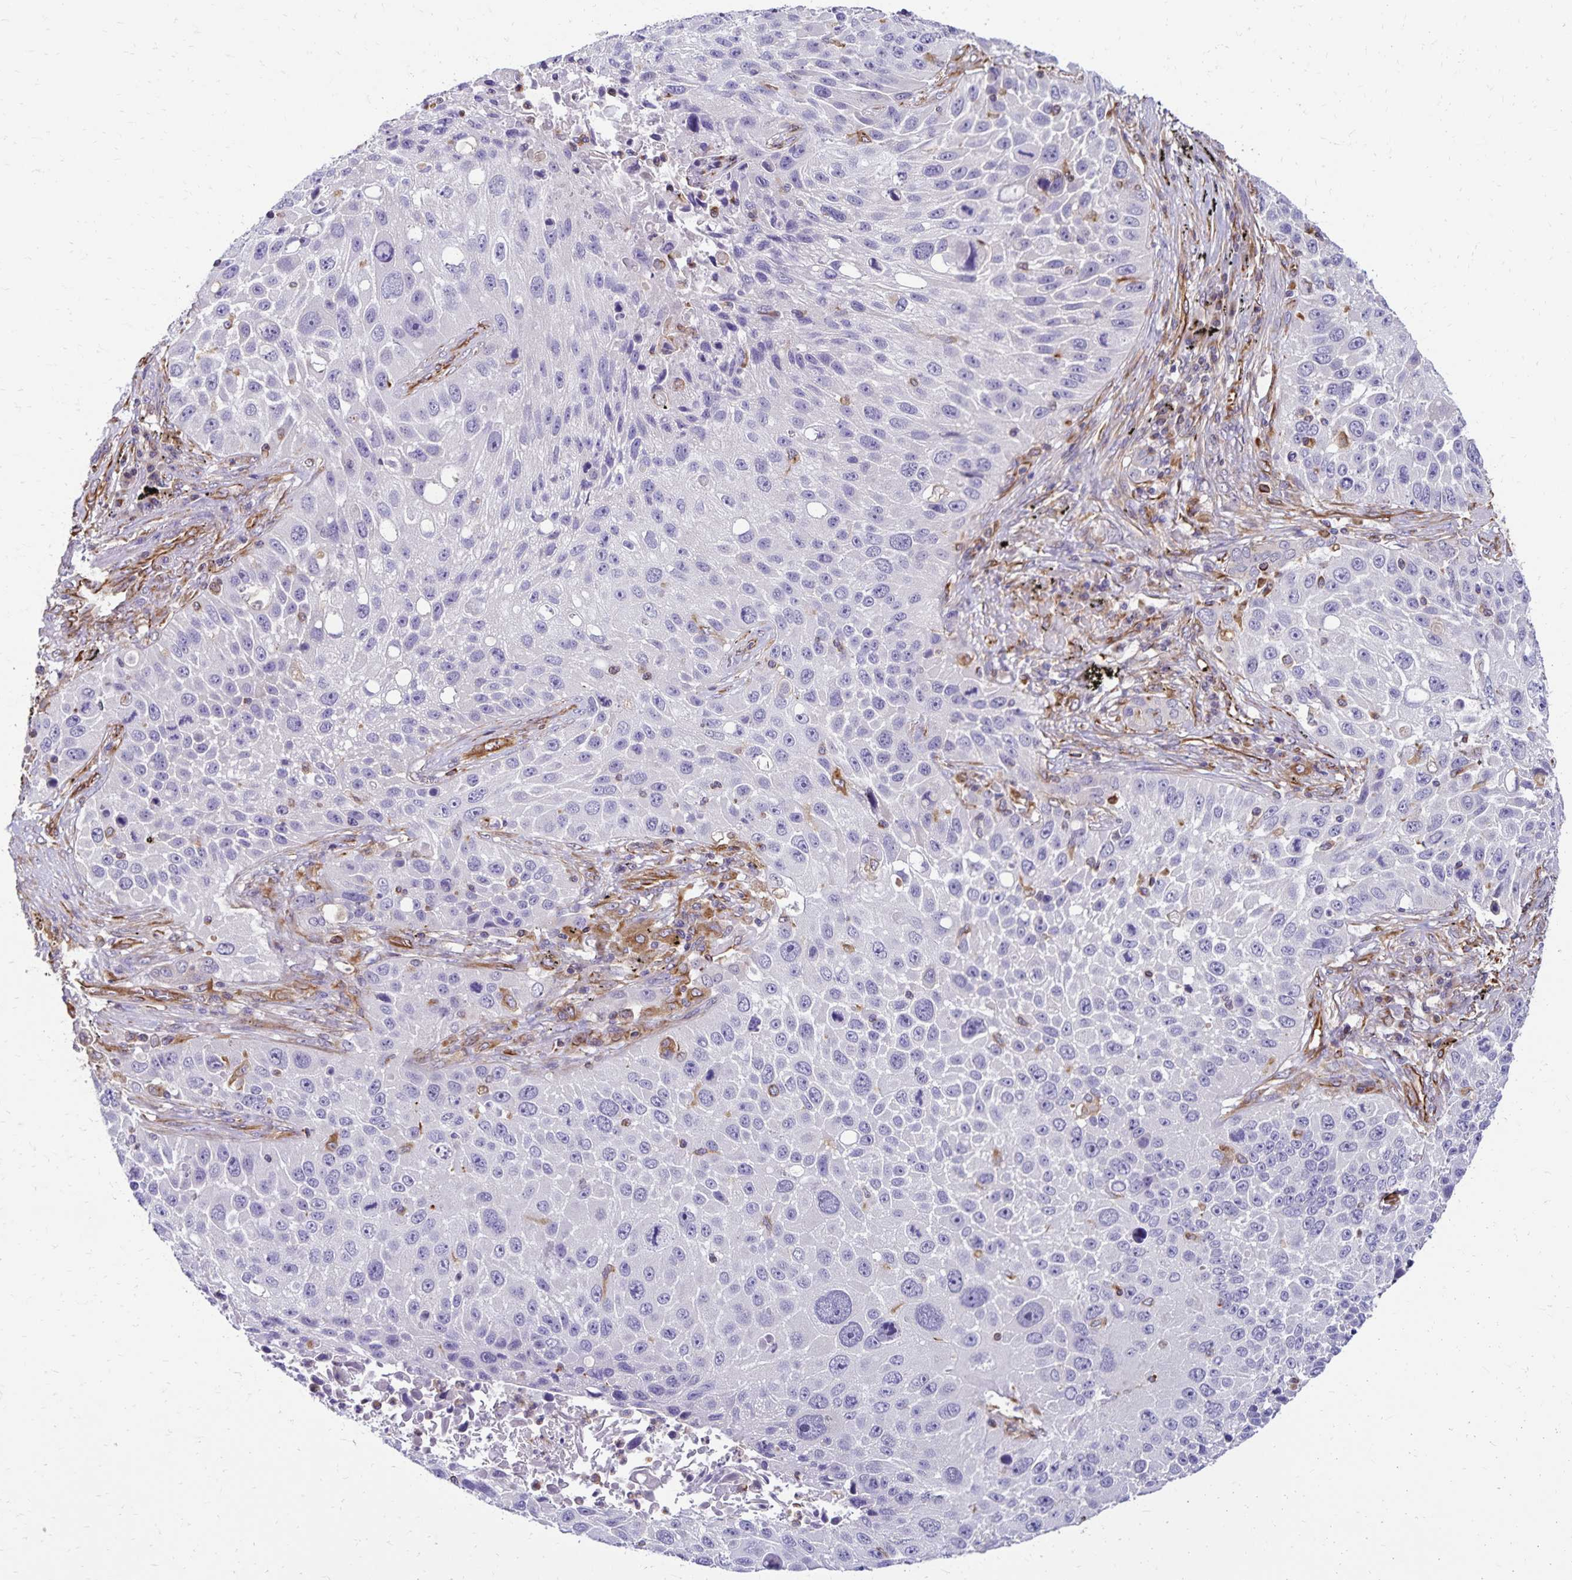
{"staining": {"intensity": "negative", "quantity": "none", "location": "none"}, "tissue": "lung cancer", "cell_type": "Tumor cells", "image_type": "cancer", "snomed": [{"axis": "morphology", "description": "Normal morphology"}, {"axis": "morphology", "description": "Squamous cell carcinoma, NOS"}, {"axis": "topography", "description": "Lymph node"}, {"axis": "topography", "description": "Lung"}], "caption": "IHC micrograph of human lung squamous cell carcinoma stained for a protein (brown), which demonstrates no expression in tumor cells. Nuclei are stained in blue.", "gene": "TRPV6", "patient": {"sex": "male", "age": 67}}